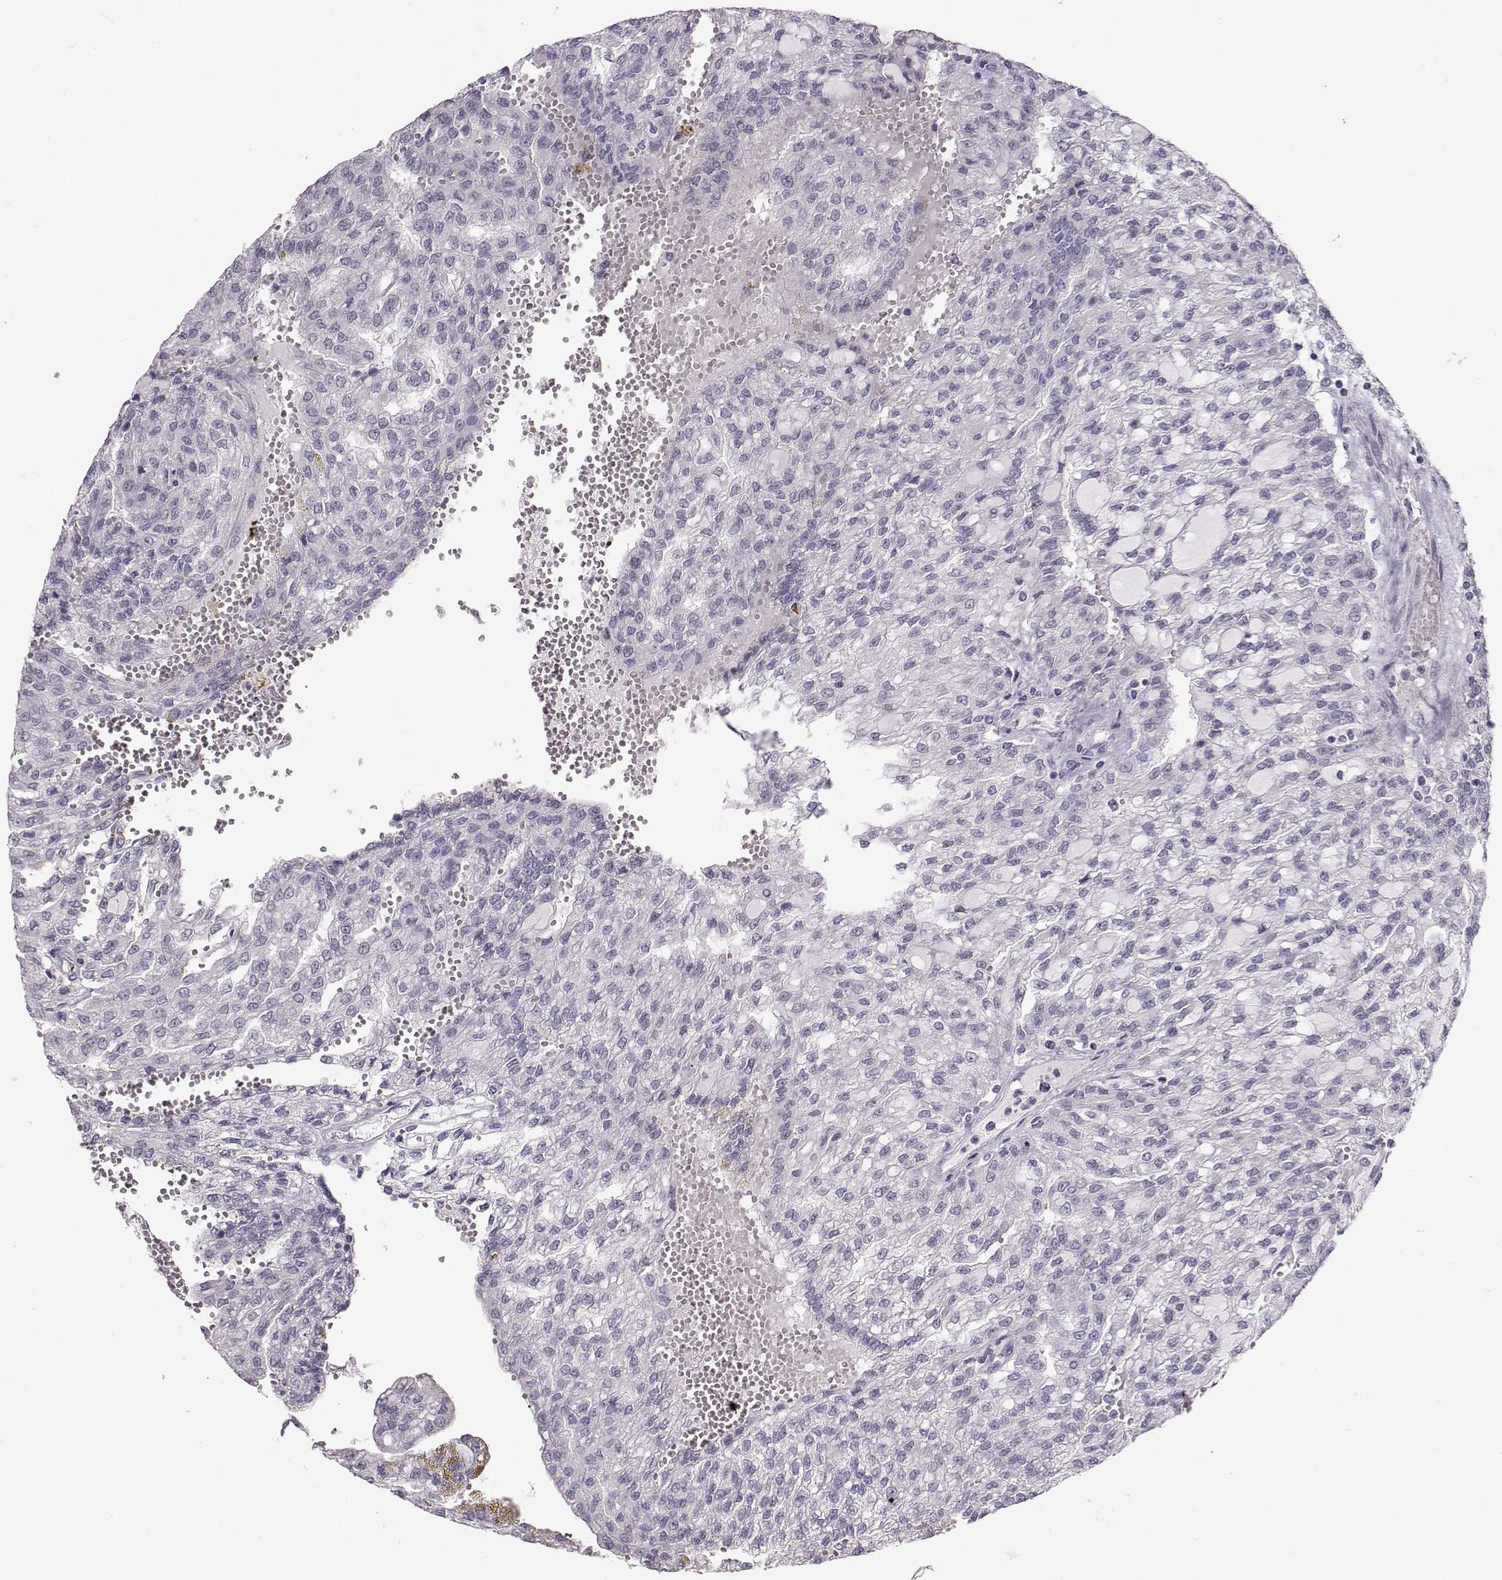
{"staining": {"intensity": "negative", "quantity": "none", "location": "none"}, "tissue": "renal cancer", "cell_type": "Tumor cells", "image_type": "cancer", "snomed": [{"axis": "morphology", "description": "Adenocarcinoma, NOS"}, {"axis": "topography", "description": "Kidney"}], "caption": "DAB (3,3'-diaminobenzidine) immunohistochemical staining of renal cancer demonstrates no significant expression in tumor cells.", "gene": "PKP2", "patient": {"sex": "male", "age": 63}}